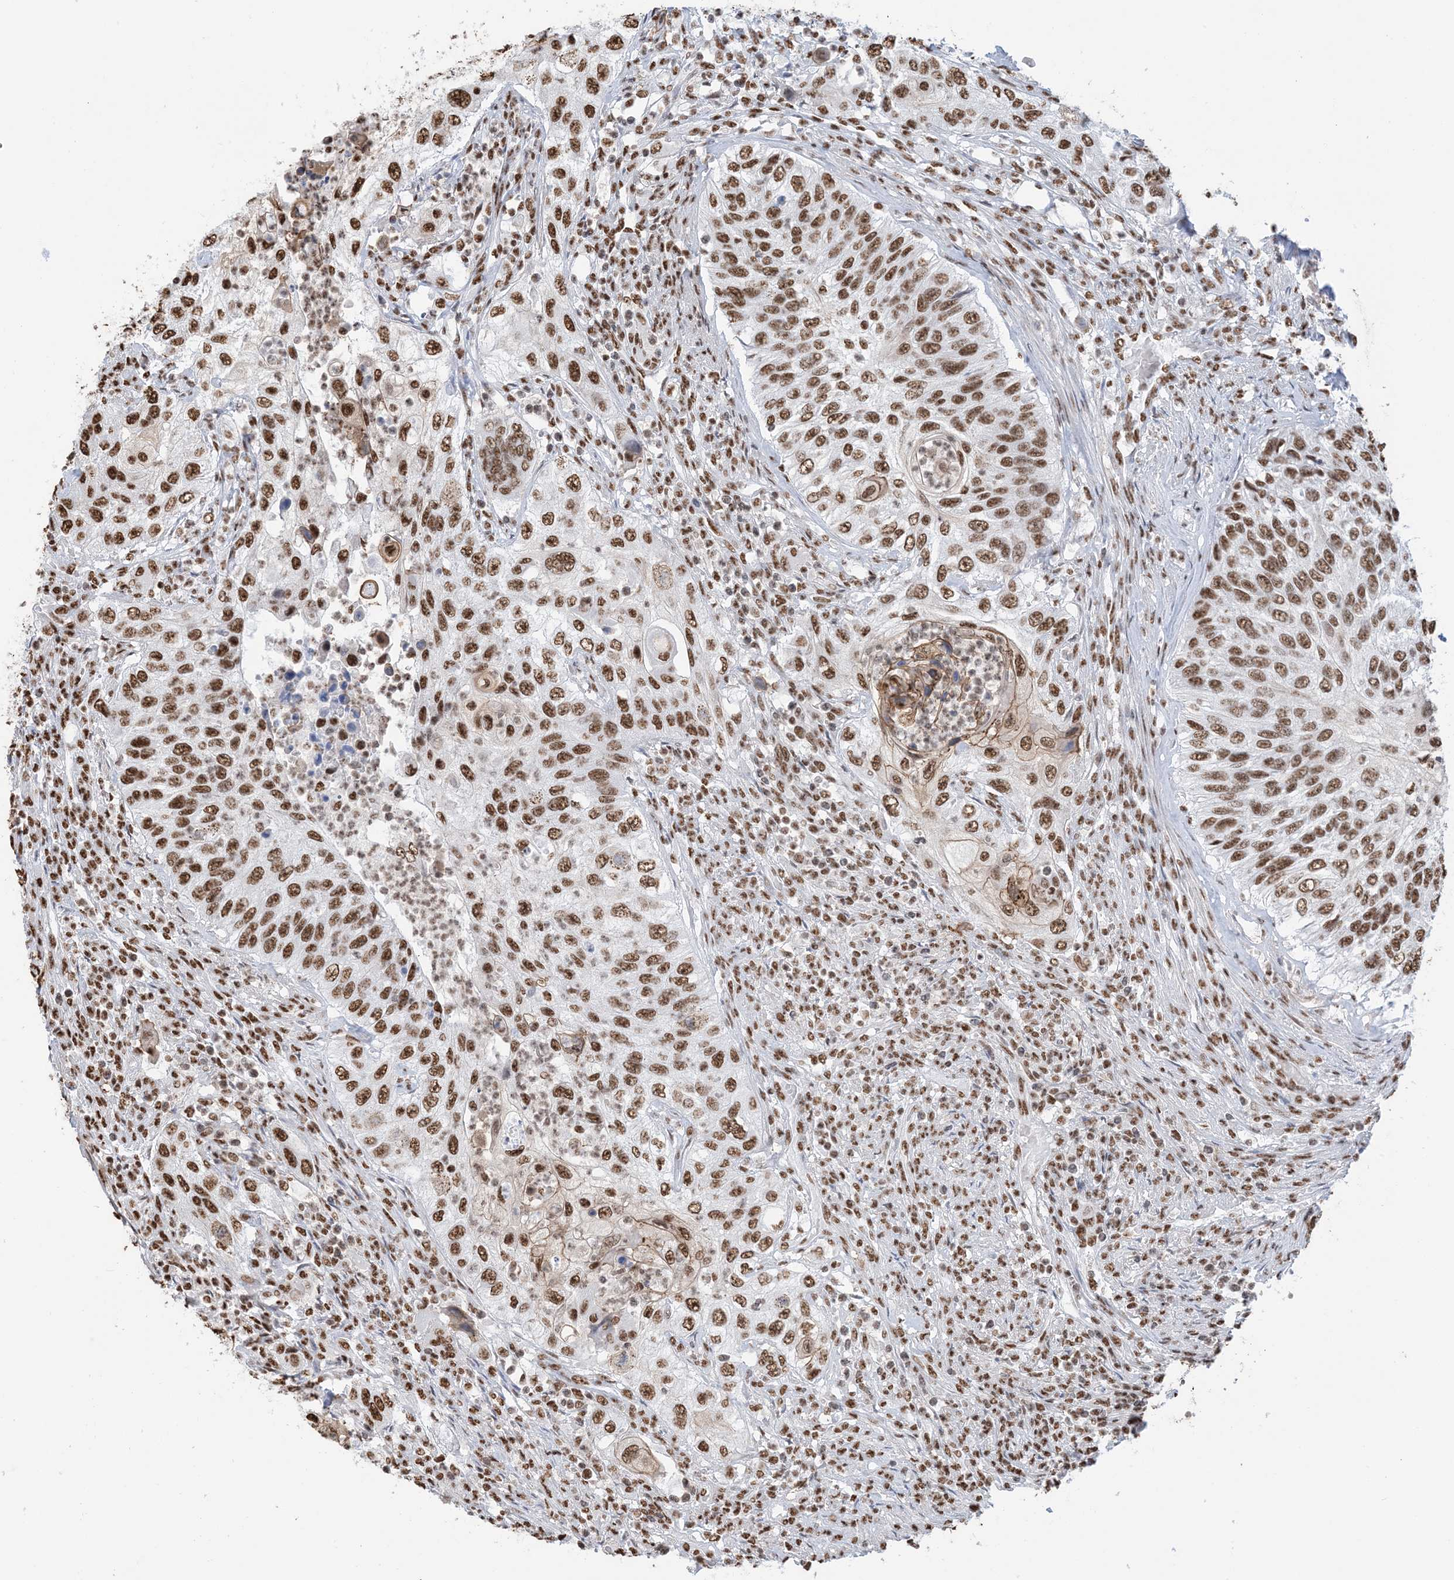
{"staining": {"intensity": "moderate", "quantity": ">75%", "location": "nuclear"}, "tissue": "urothelial cancer", "cell_type": "Tumor cells", "image_type": "cancer", "snomed": [{"axis": "morphology", "description": "Urothelial carcinoma, High grade"}, {"axis": "topography", "description": "Urinary bladder"}], "caption": "Immunohistochemistry micrograph of human urothelial carcinoma (high-grade) stained for a protein (brown), which exhibits medium levels of moderate nuclear expression in about >75% of tumor cells.", "gene": "ZNF792", "patient": {"sex": "female", "age": 60}}